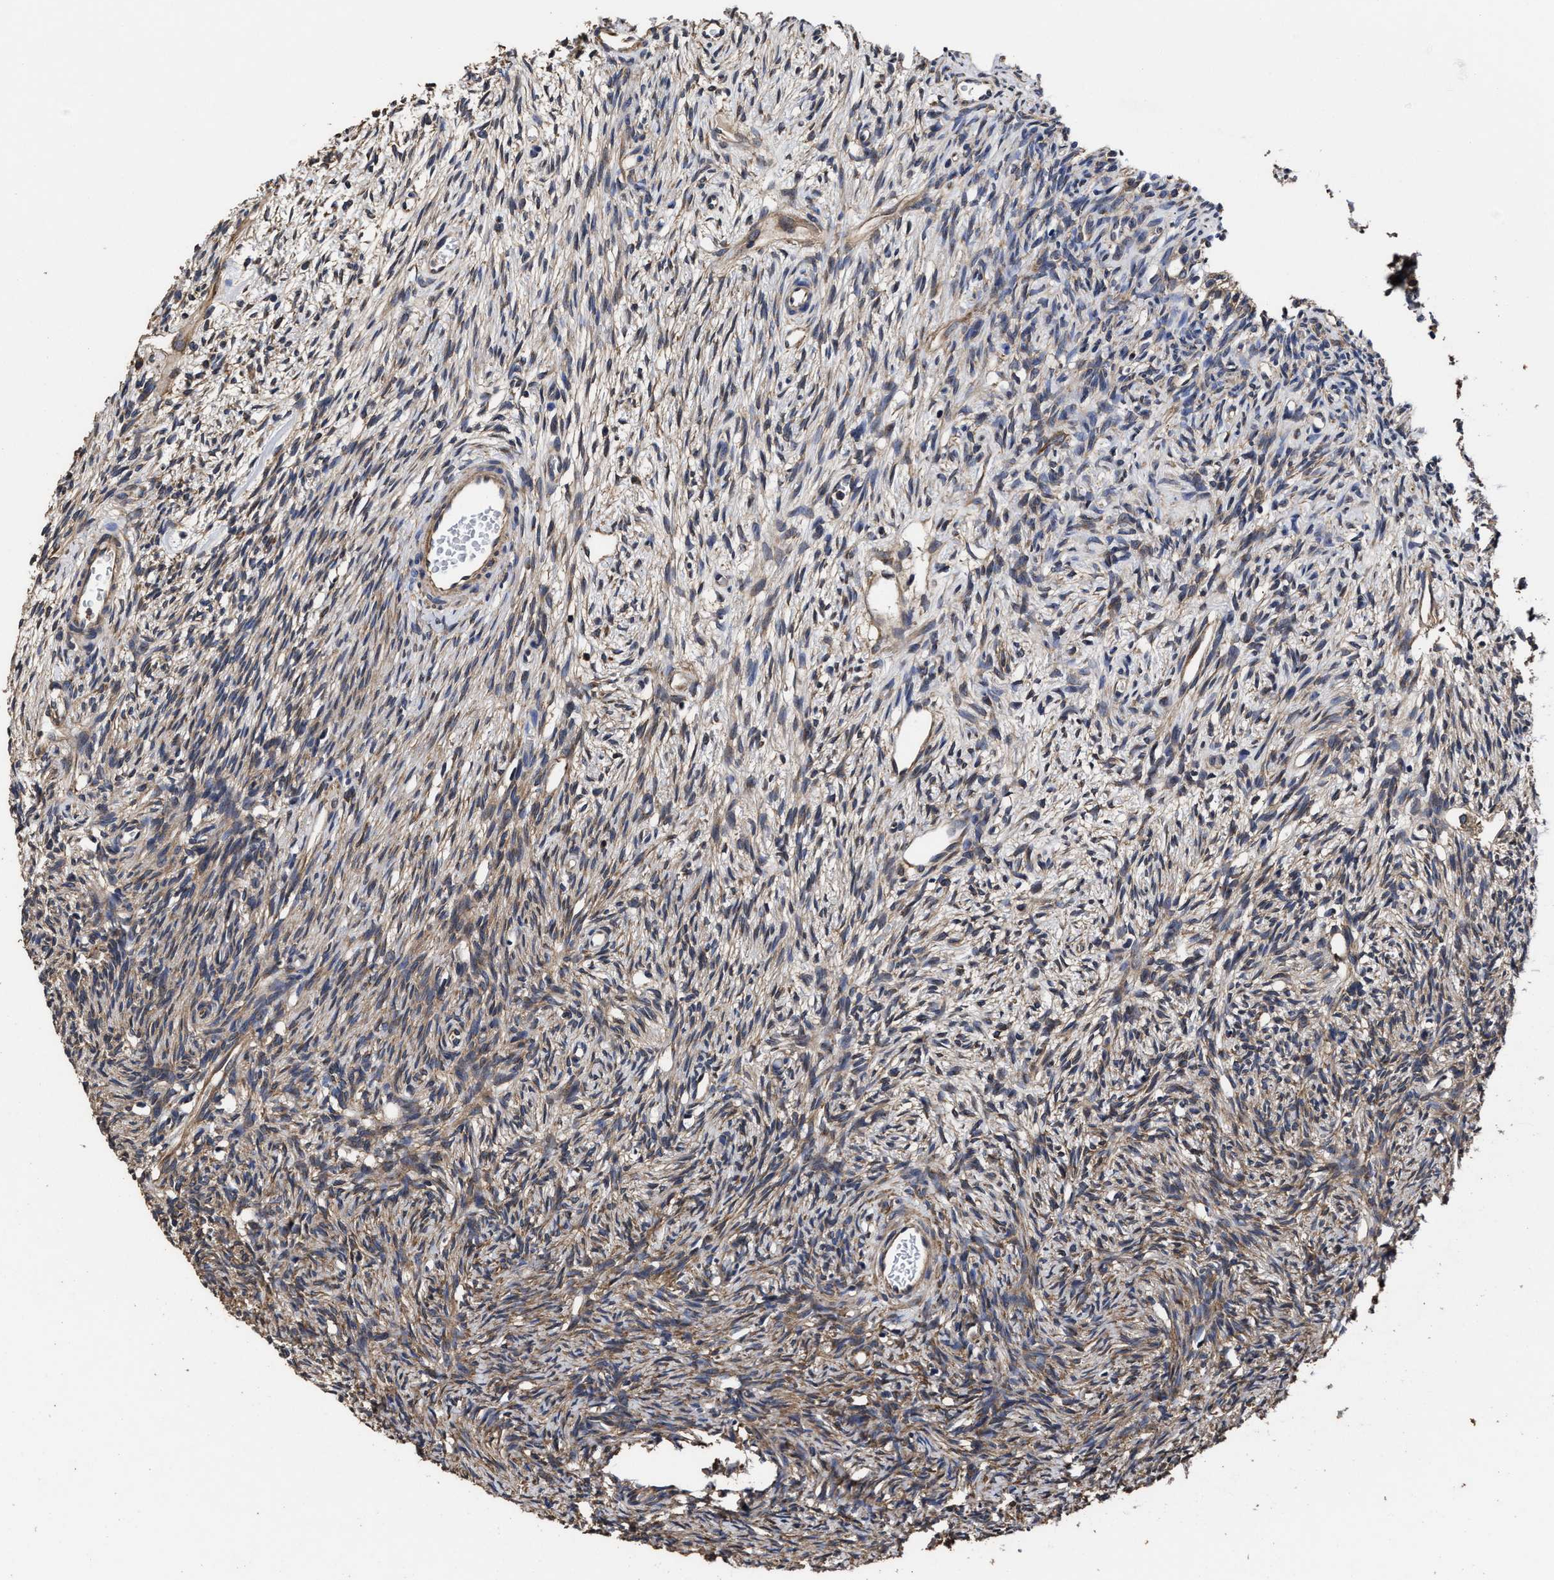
{"staining": {"intensity": "moderate", "quantity": "25%-75%", "location": "cytoplasmic/membranous"}, "tissue": "ovary", "cell_type": "Ovarian stroma cells", "image_type": "normal", "snomed": [{"axis": "morphology", "description": "Normal tissue, NOS"}, {"axis": "topography", "description": "Ovary"}], "caption": "IHC micrograph of benign human ovary stained for a protein (brown), which exhibits medium levels of moderate cytoplasmic/membranous positivity in about 25%-75% of ovarian stroma cells.", "gene": "AVEN", "patient": {"sex": "female", "age": 33}}